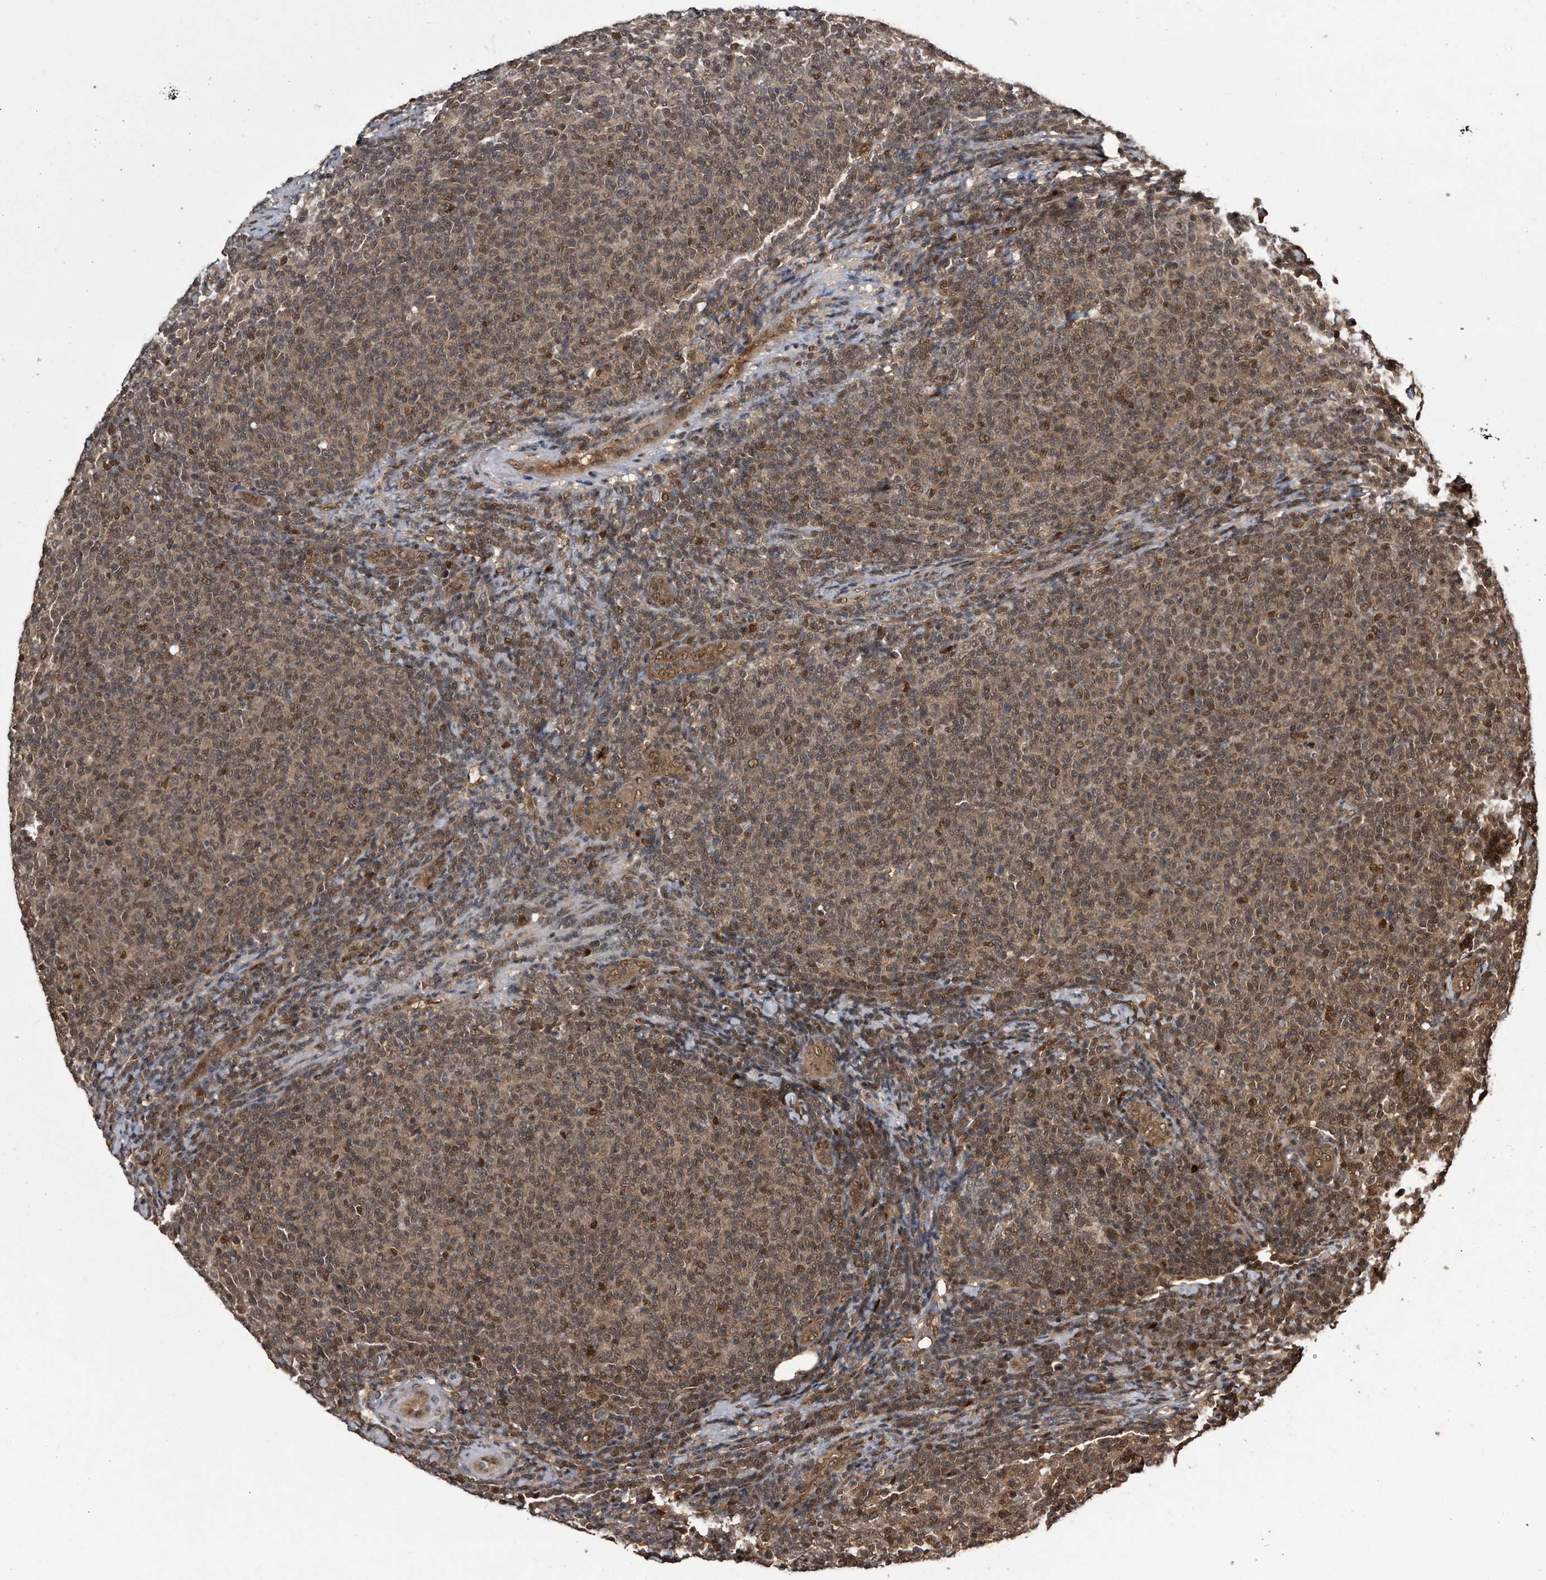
{"staining": {"intensity": "moderate", "quantity": "25%-75%", "location": "nuclear"}, "tissue": "lymphoma", "cell_type": "Tumor cells", "image_type": "cancer", "snomed": [{"axis": "morphology", "description": "Malignant lymphoma, non-Hodgkin's type, Low grade"}, {"axis": "topography", "description": "Lymph node"}], "caption": "Low-grade malignant lymphoma, non-Hodgkin's type stained with immunohistochemistry (IHC) exhibits moderate nuclear expression in approximately 25%-75% of tumor cells.", "gene": "RAD23B", "patient": {"sex": "male", "age": 66}}